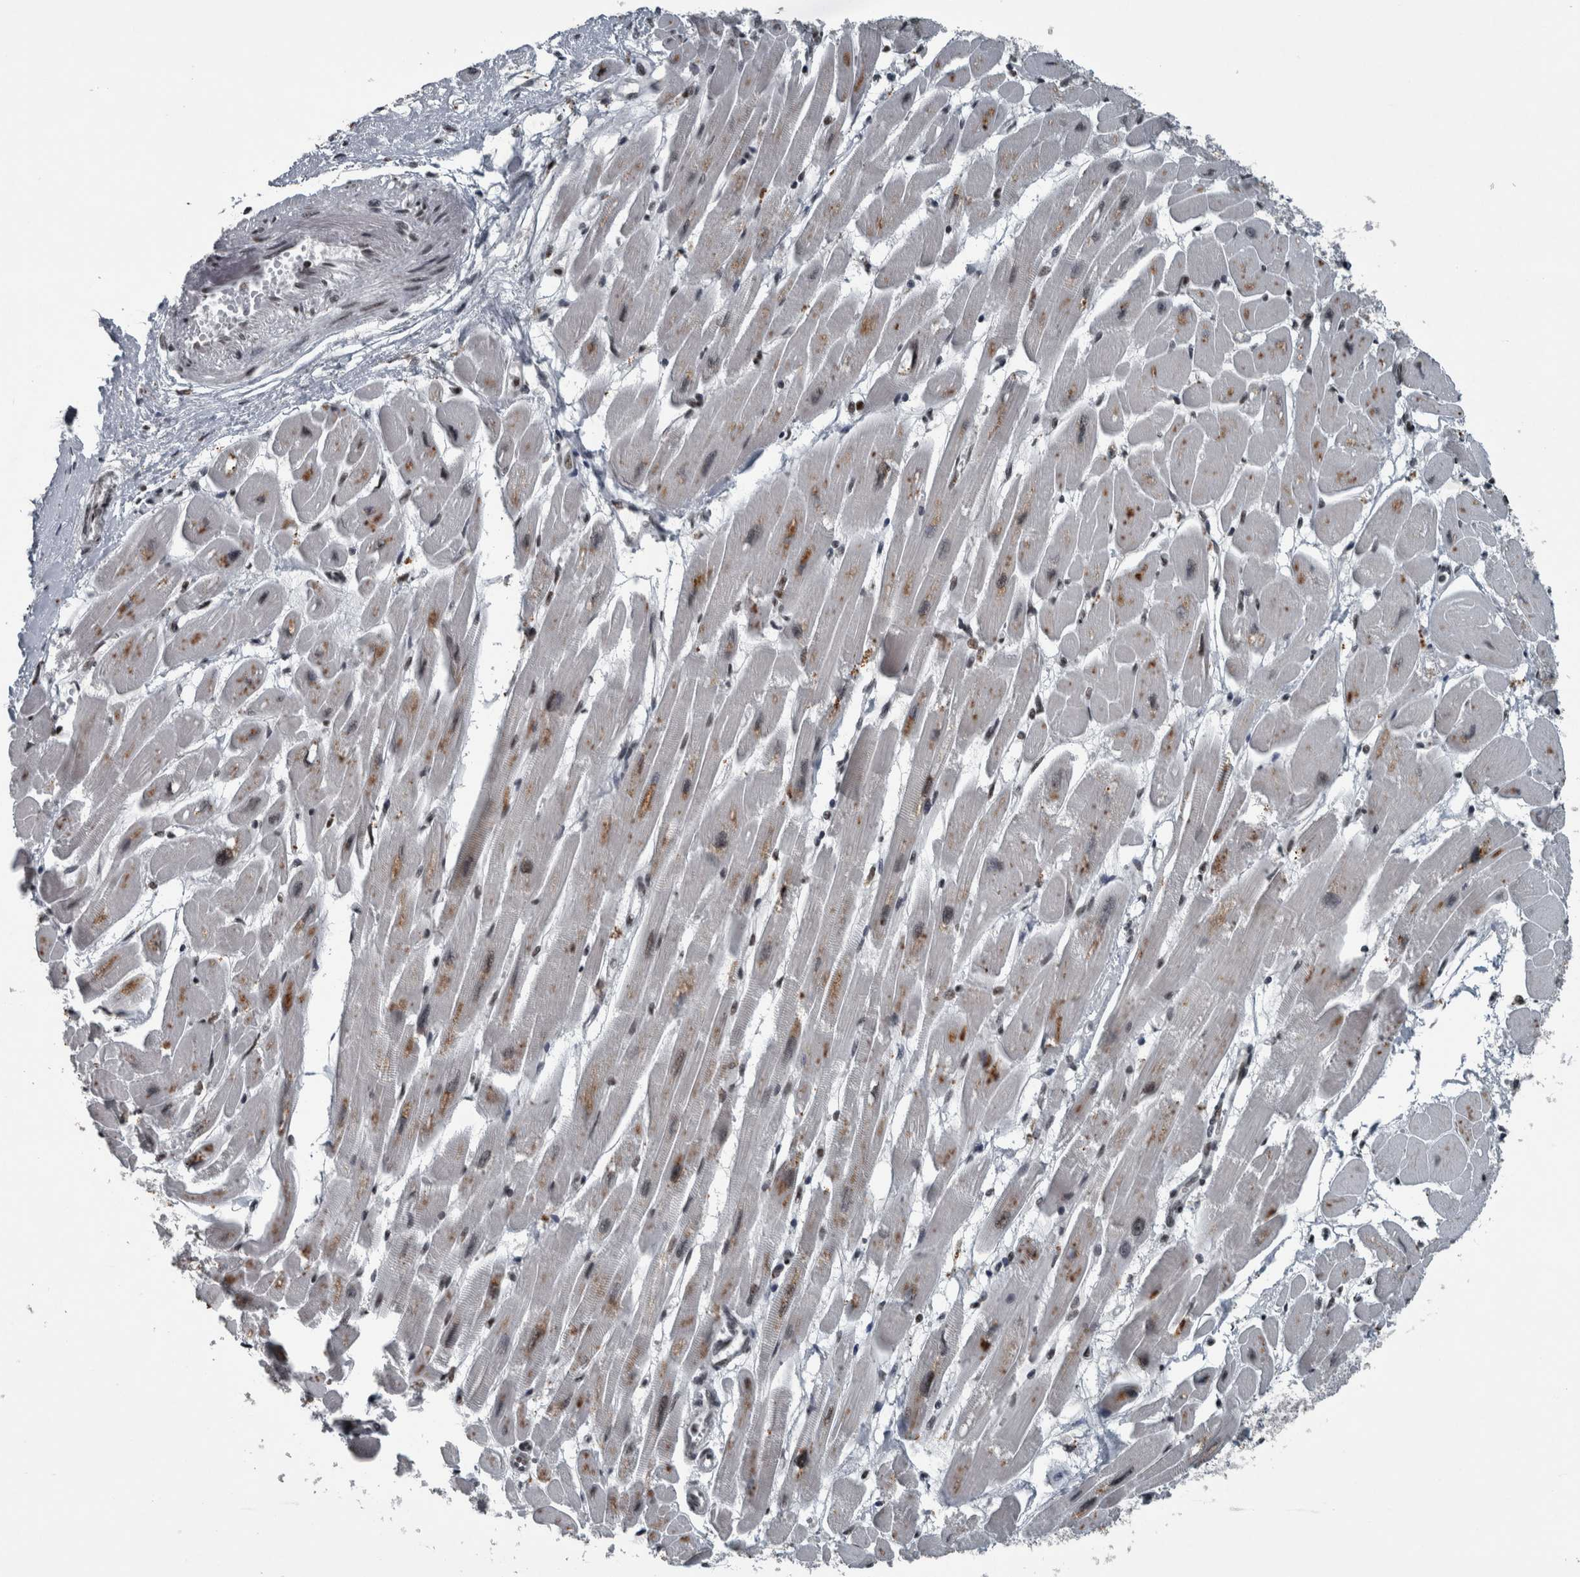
{"staining": {"intensity": "moderate", "quantity": "25%-75%", "location": "cytoplasmic/membranous,nuclear"}, "tissue": "heart muscle", "cell_type": "Cardiomyocytes", "image_type": "normal", "snomed": [{"axis": "morphology", "description": "Normal tissue, NOS"}, {"axis": "topography", "description": "Heart"}], "caption": "Heart muscle stained with immunohistochemistry (IHC) demonstrates moderate cytoplasmic/membranous,nuclear expression in about 25%-75% of cardiomyocytes.", "gene": "UNC50", "patient": {"sex": "female", "age": 54}}